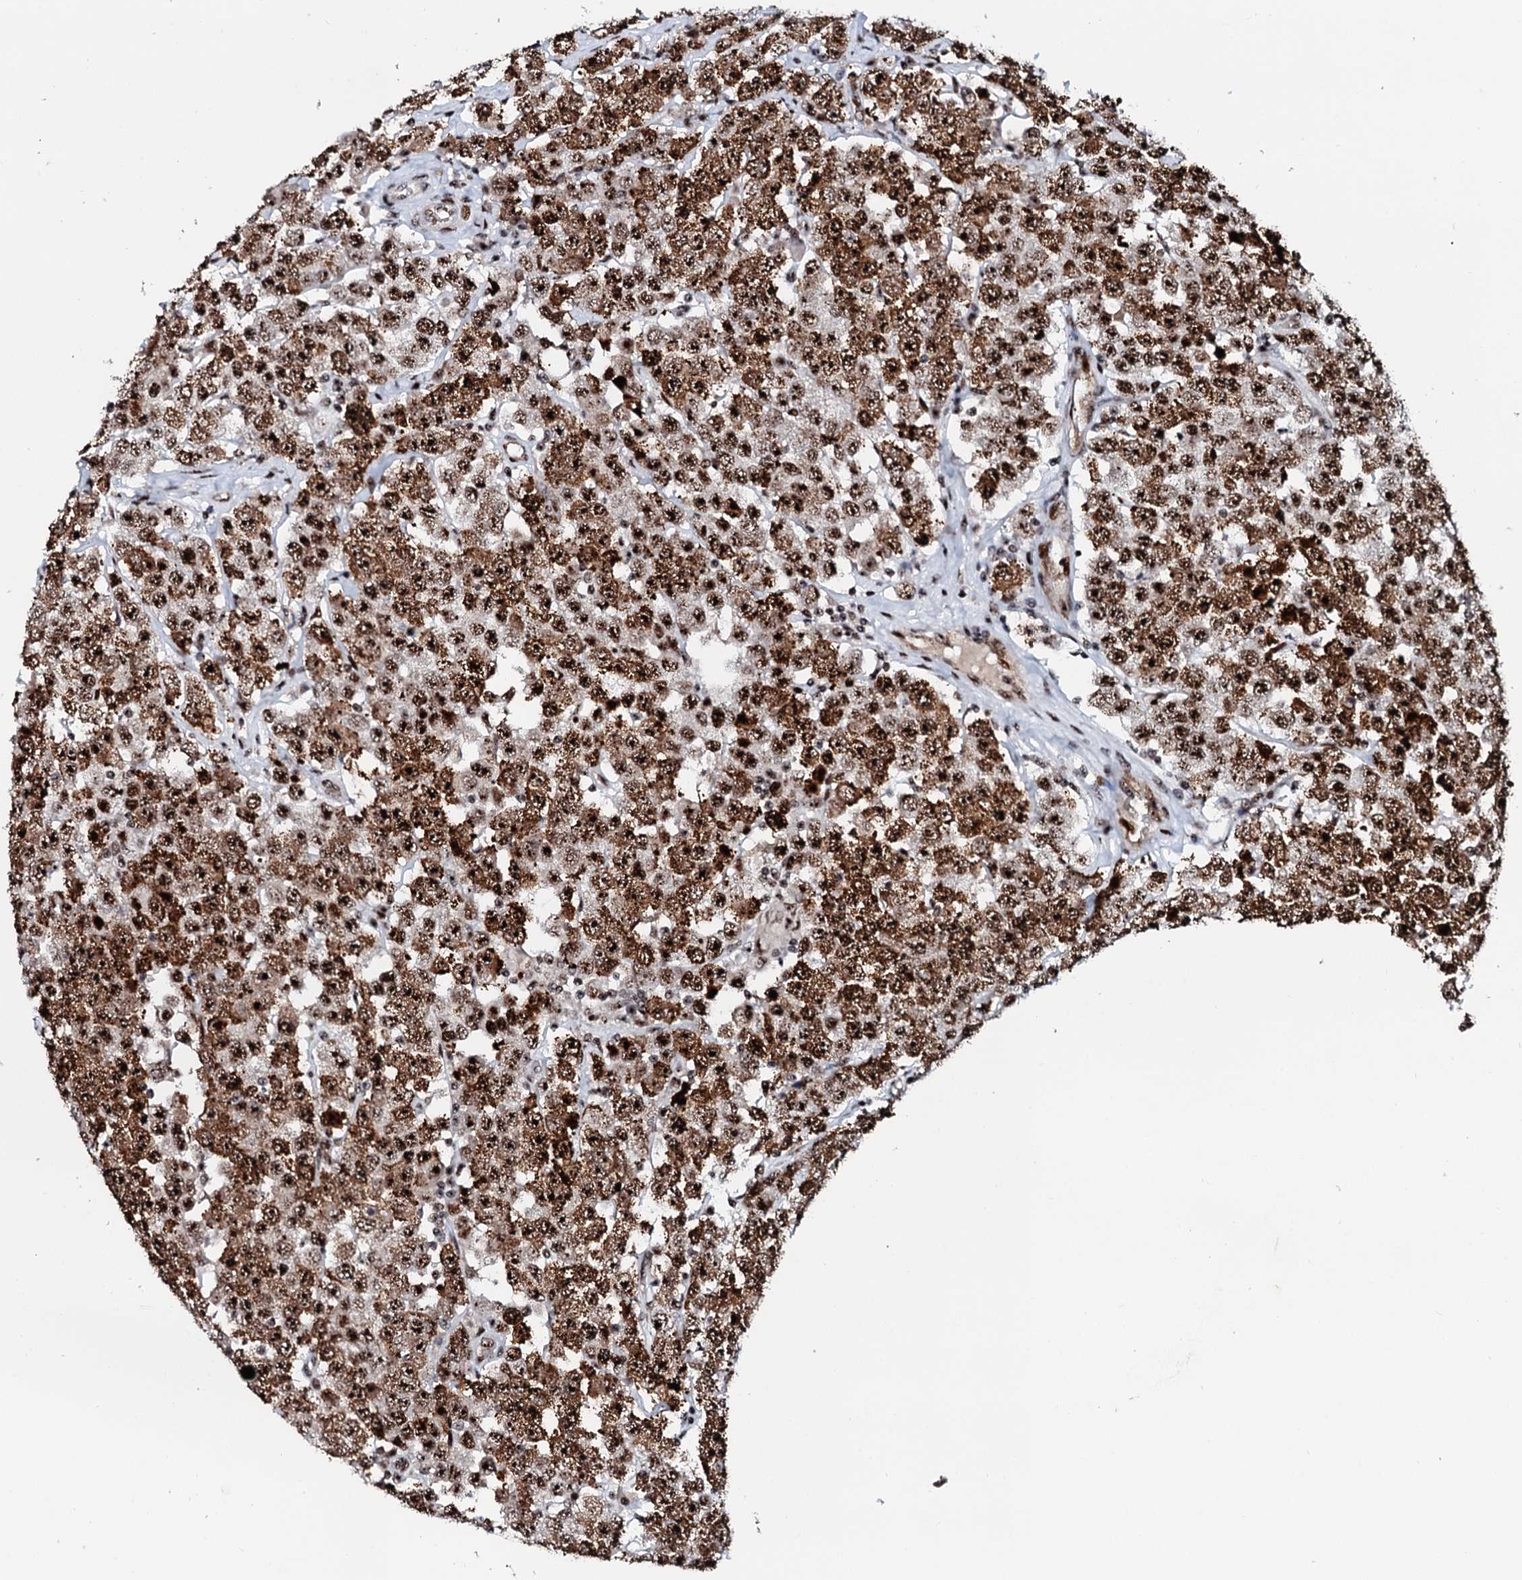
{"staining": {"intensity": "strong", "quantity": ">75%", "location": "cytoplasmic/membranous,nuclear"}, "tissue": "testis cancer", "cell_type": "Tumor cells", "image_type": "cancer", "snomed": [{"axis": "morphology", "description": "Seminoma, NOS"}, {"axis": "topography", "description": "Testis"}], "caption": "A histopathology image showing strong cytoplasmic/membranous and nuclear expression in about >75% of tumor cells in seminoma (testis), as visualized by brown immunohistochemical staining.", "gene": "NEUROG3", "patient": {"sex": "male", "age": 28}}